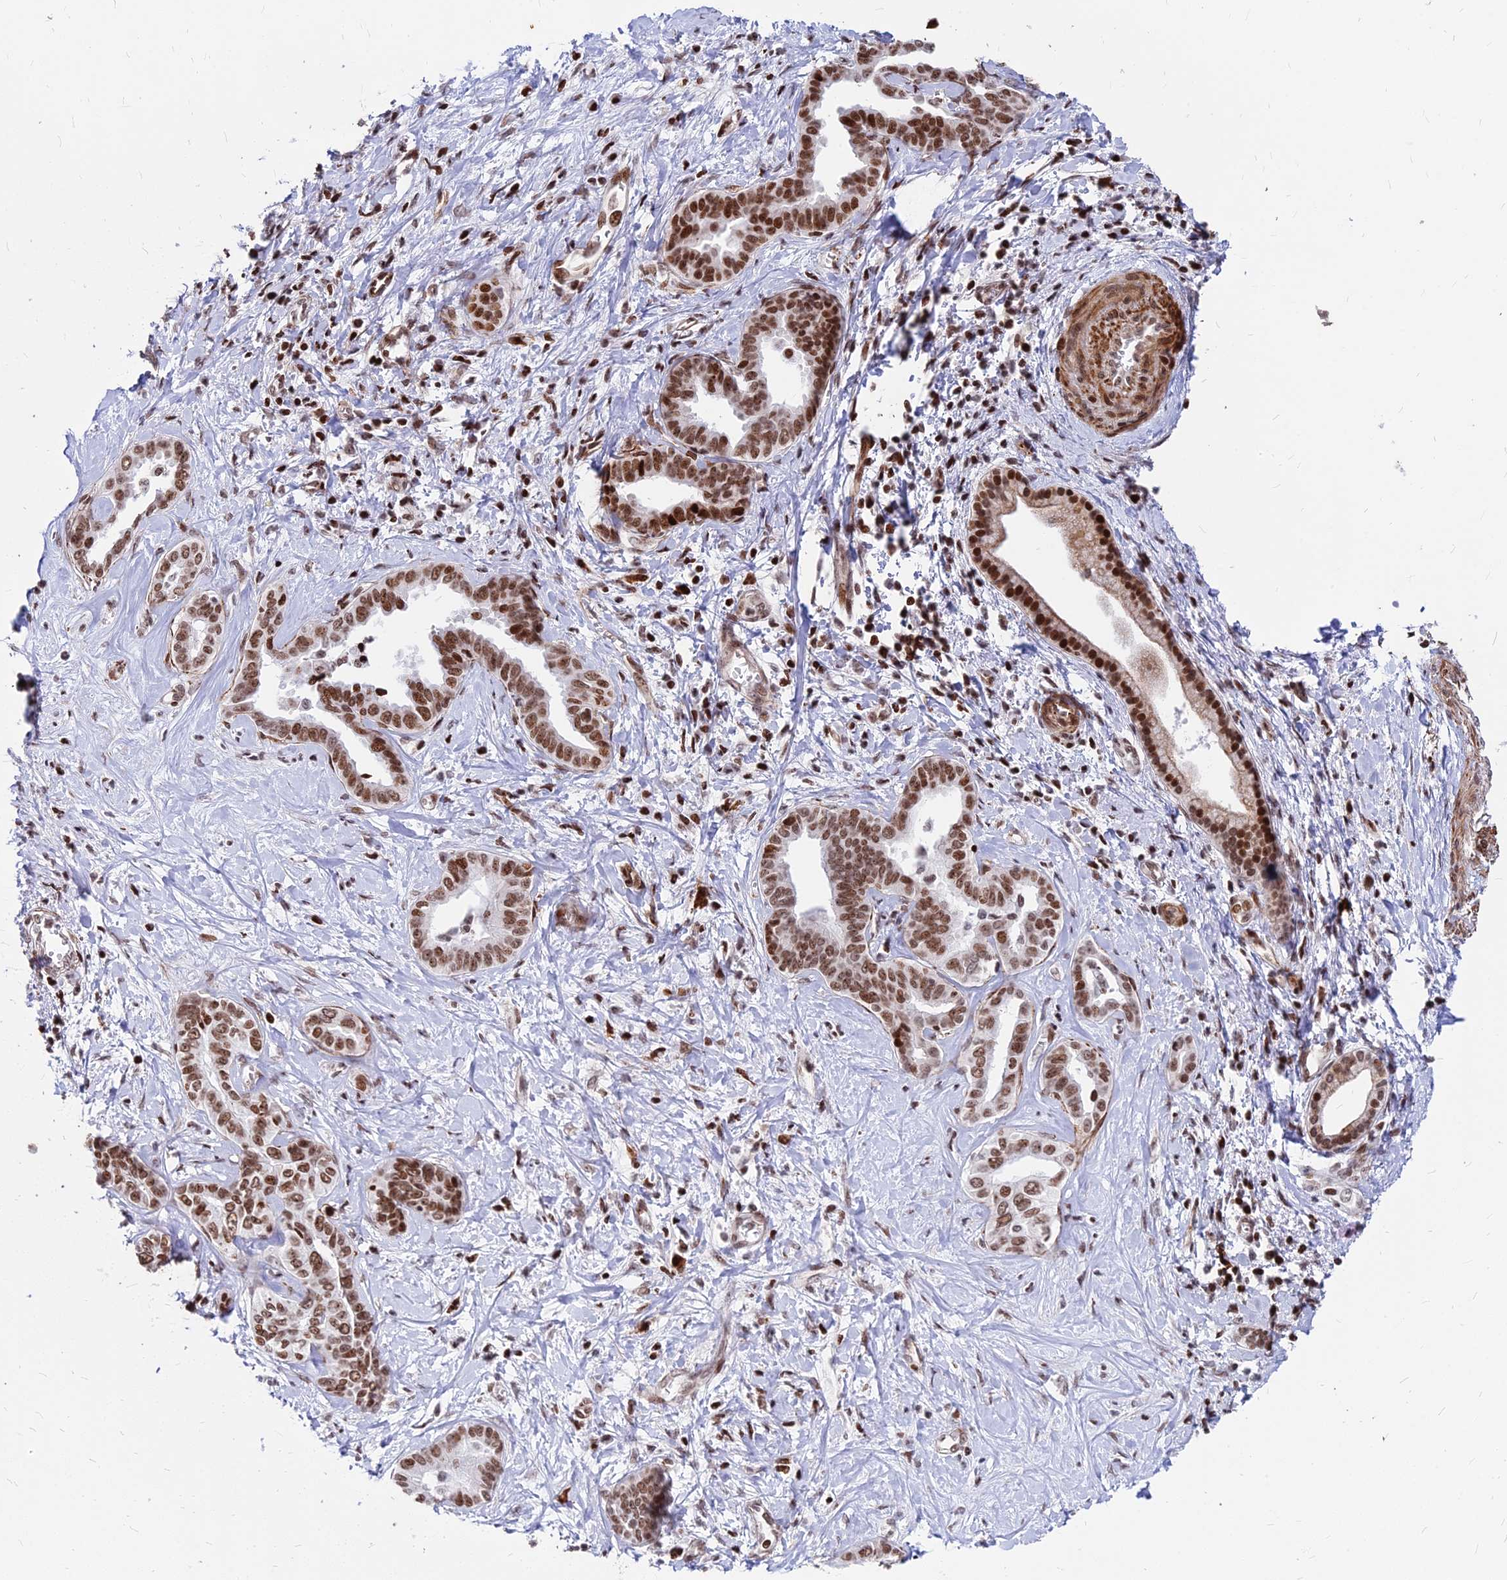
{"staining": {"intensity": "strong", "quantity": ">75%", "location": "nuclear"}, "tissue": "liver cancer", "cell_type": "Tumor cells", "image_type": "cancer", "snomed": [{"axis": "morphology", "description": "Cholangiocarcinoma"}, {"axis": "topography", "description": "Liver"}], "caption": "DAB immunohistochemical staining of human liver cancer (cholangiocarcinoma) exhibits strong nuclear protein positivity in about >75% of tumor cells.", "gene": "NYAP2", "patient": {"sex": "female", "age": 77}}